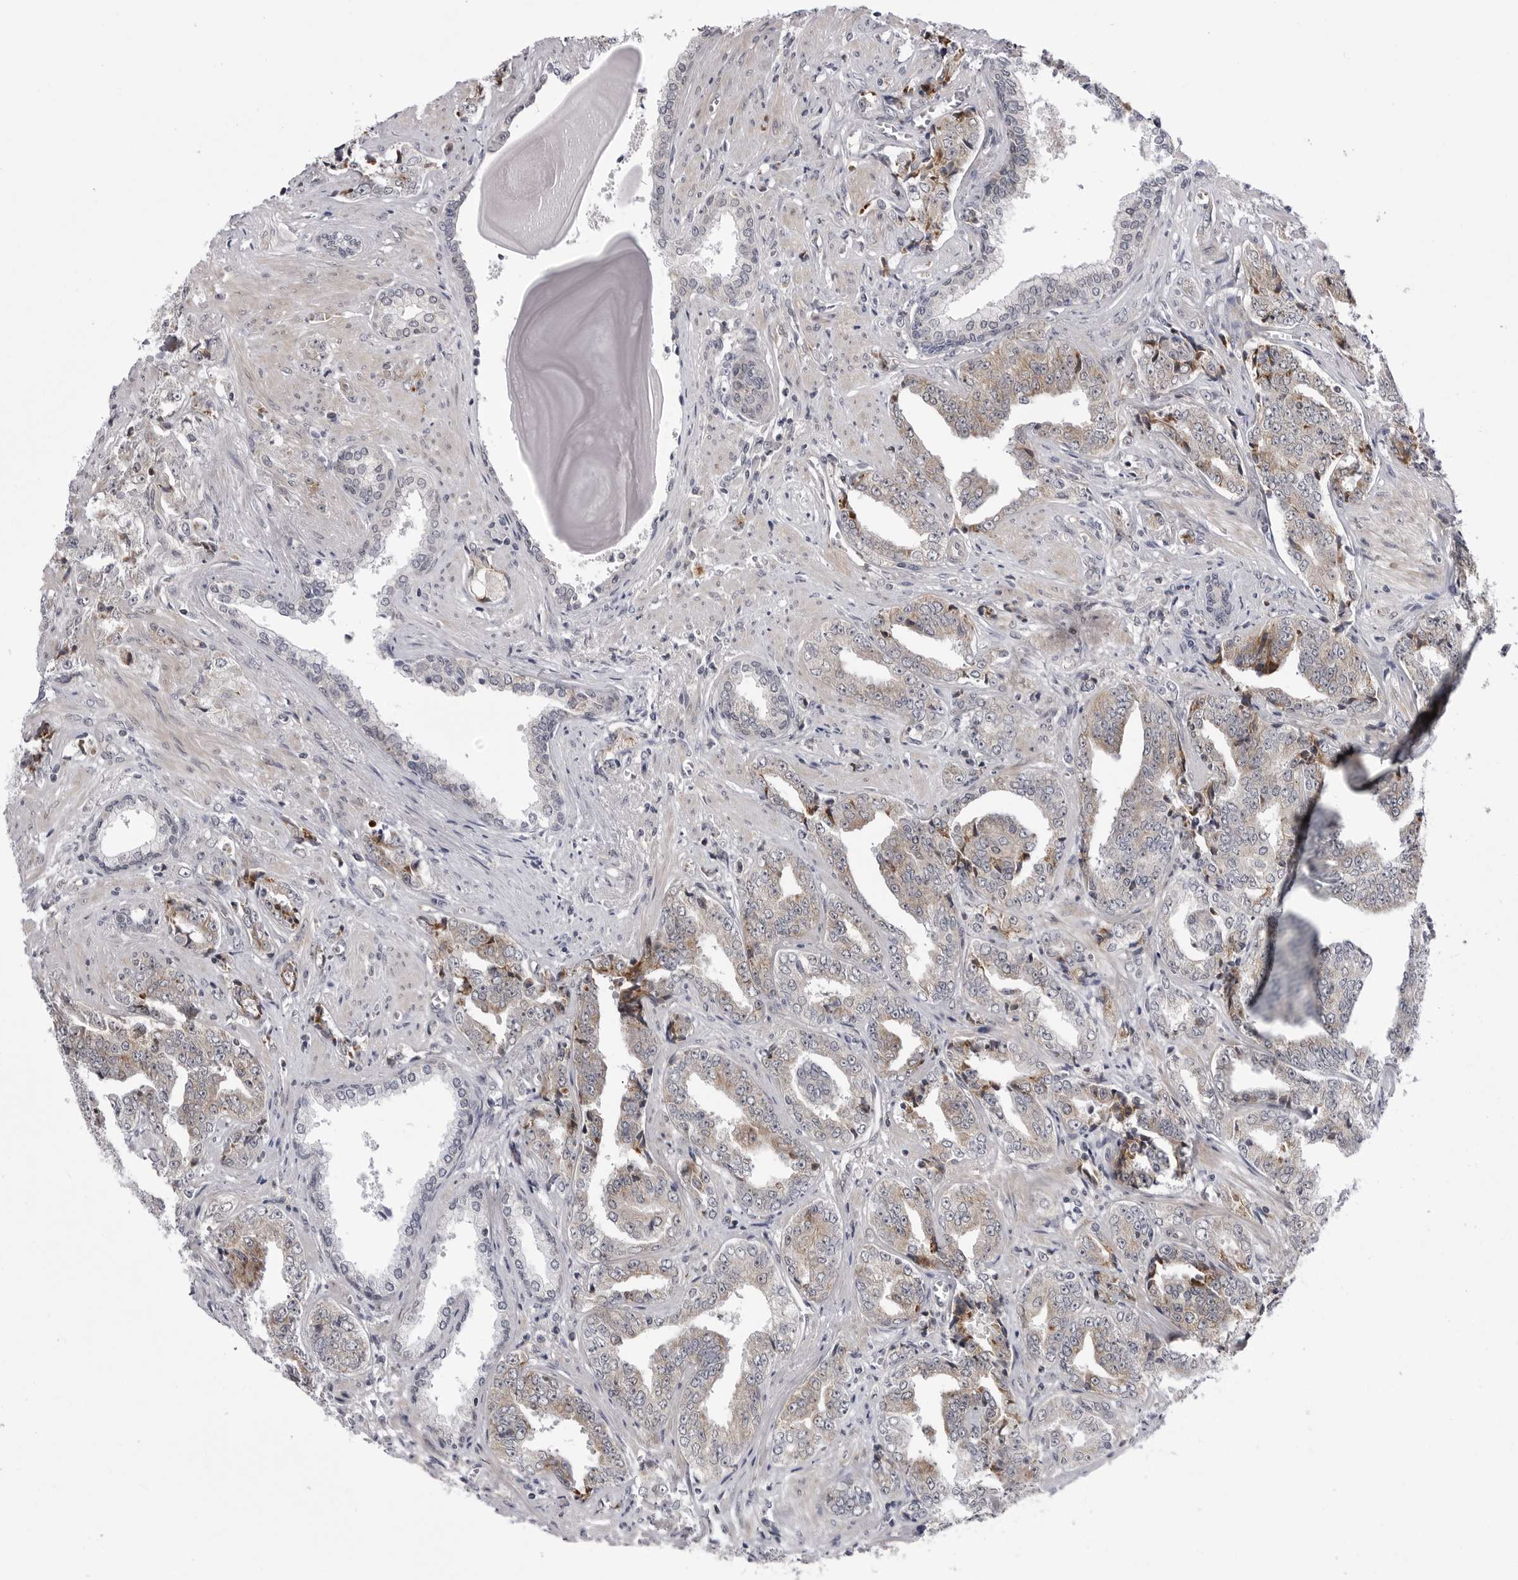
{"staining": {"intensity": "weak", "quantity": "<25%", "location": "cytoplasmic/membranous"}, "tissue": "prostate cancer", "cell_type": "Tumor cells", "image_type": "cancer", "snomed": [{"axis": "morphology", "description": "Adenocarcinoma, High grade"}, {"axis": "topography", "description": "Prostate"}], "caption": "Adenocarcinoma (high-grade) (prostate) stained for a protein using immunohistochemistry (IHC) displays no staining tumor cells.", "gene": "CCDC18", "patient": {"sex": "male", "age": 71}}